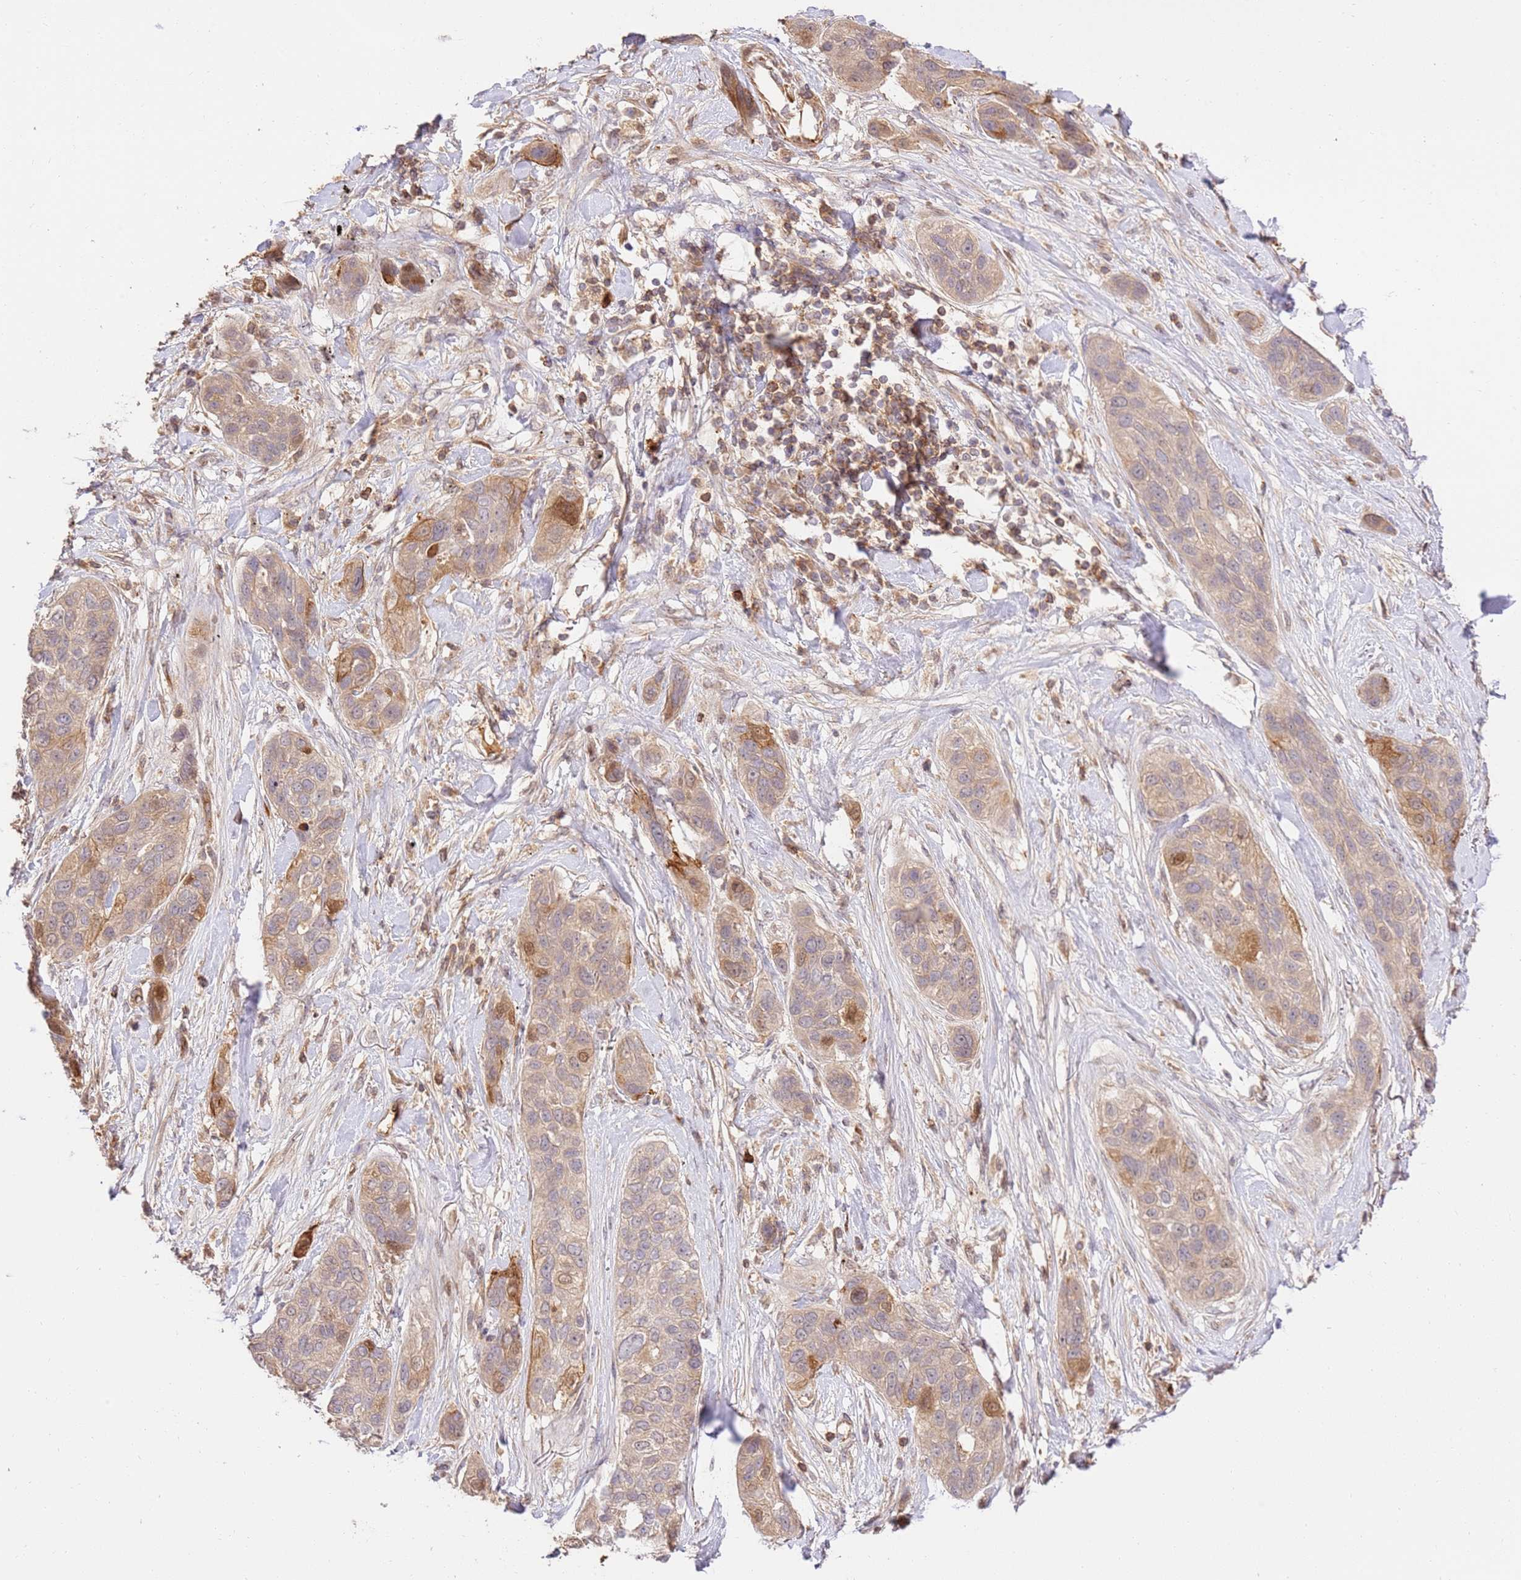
{"staining": {"intensity": "moderate", "quantity": "<25%", "location": "cytoplasmic/membranous"}, "tissue": "lung cancer", "cell_type": "Tumor cells", "image_type": "cancer", "snomed": [{"axis": "morphology", "description": "Squamous cell carcinoma, NOS"}, {"axis": "topography", "description": "Lung"}], "caption": "Immunohistochemical staining of lung cancer reveals low levels of moderate cytoplasmic/membranous positivity in approximately <25% of tumor cells. The protein is stained brown, and the nuclei are stained in blue (DAB (3,3'-diaminobenzidine) IHC with brightfield microscopy, high magnification).", "gene": "KATNAL2", "patient": {"sex": "female", "age": 70}}